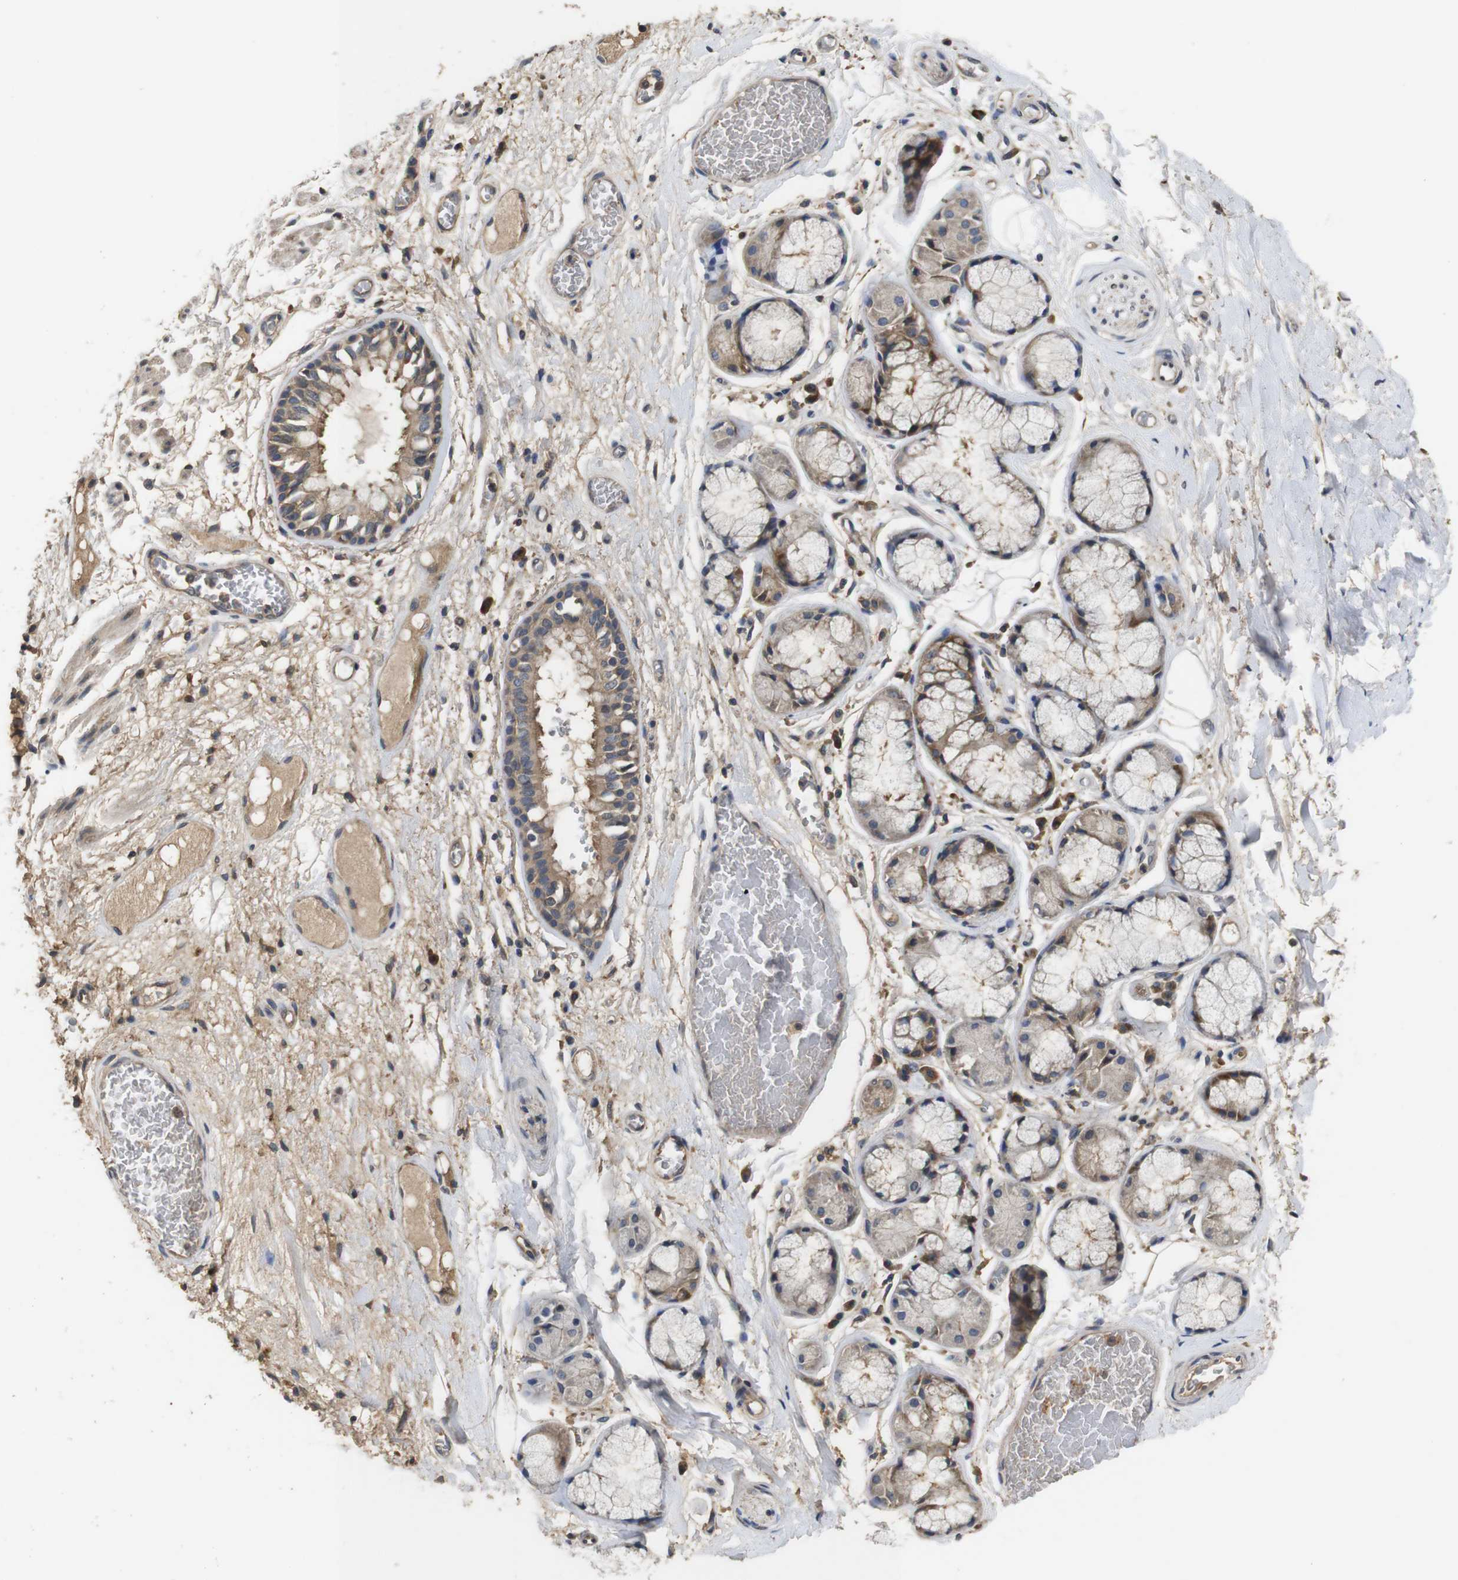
{"staining": {"intensity": "moderate", "quantity": ">75%", "location": "cytoplasmic/membranous"}, "tissue": "bronchus", "cell_type": "Respiratory epithelial cells", "image_type": "normal", "snomed": [{"axis": "morphology", "description": "Normal tissue, NOS"}, {"axis": "topography", "description": "Bronchus"}], "caption": "Unremarkable bronchus reveals moderate cytoplasmic/membranous expression in about >75% of respiratory epithelial cells (Stains: DAB in brown, nuclei in blue, Microscopy: brightfield microscopy at high magnification)..", "gene": "ARHGAP24", "patient": {"sex": "male", "age": 66}}